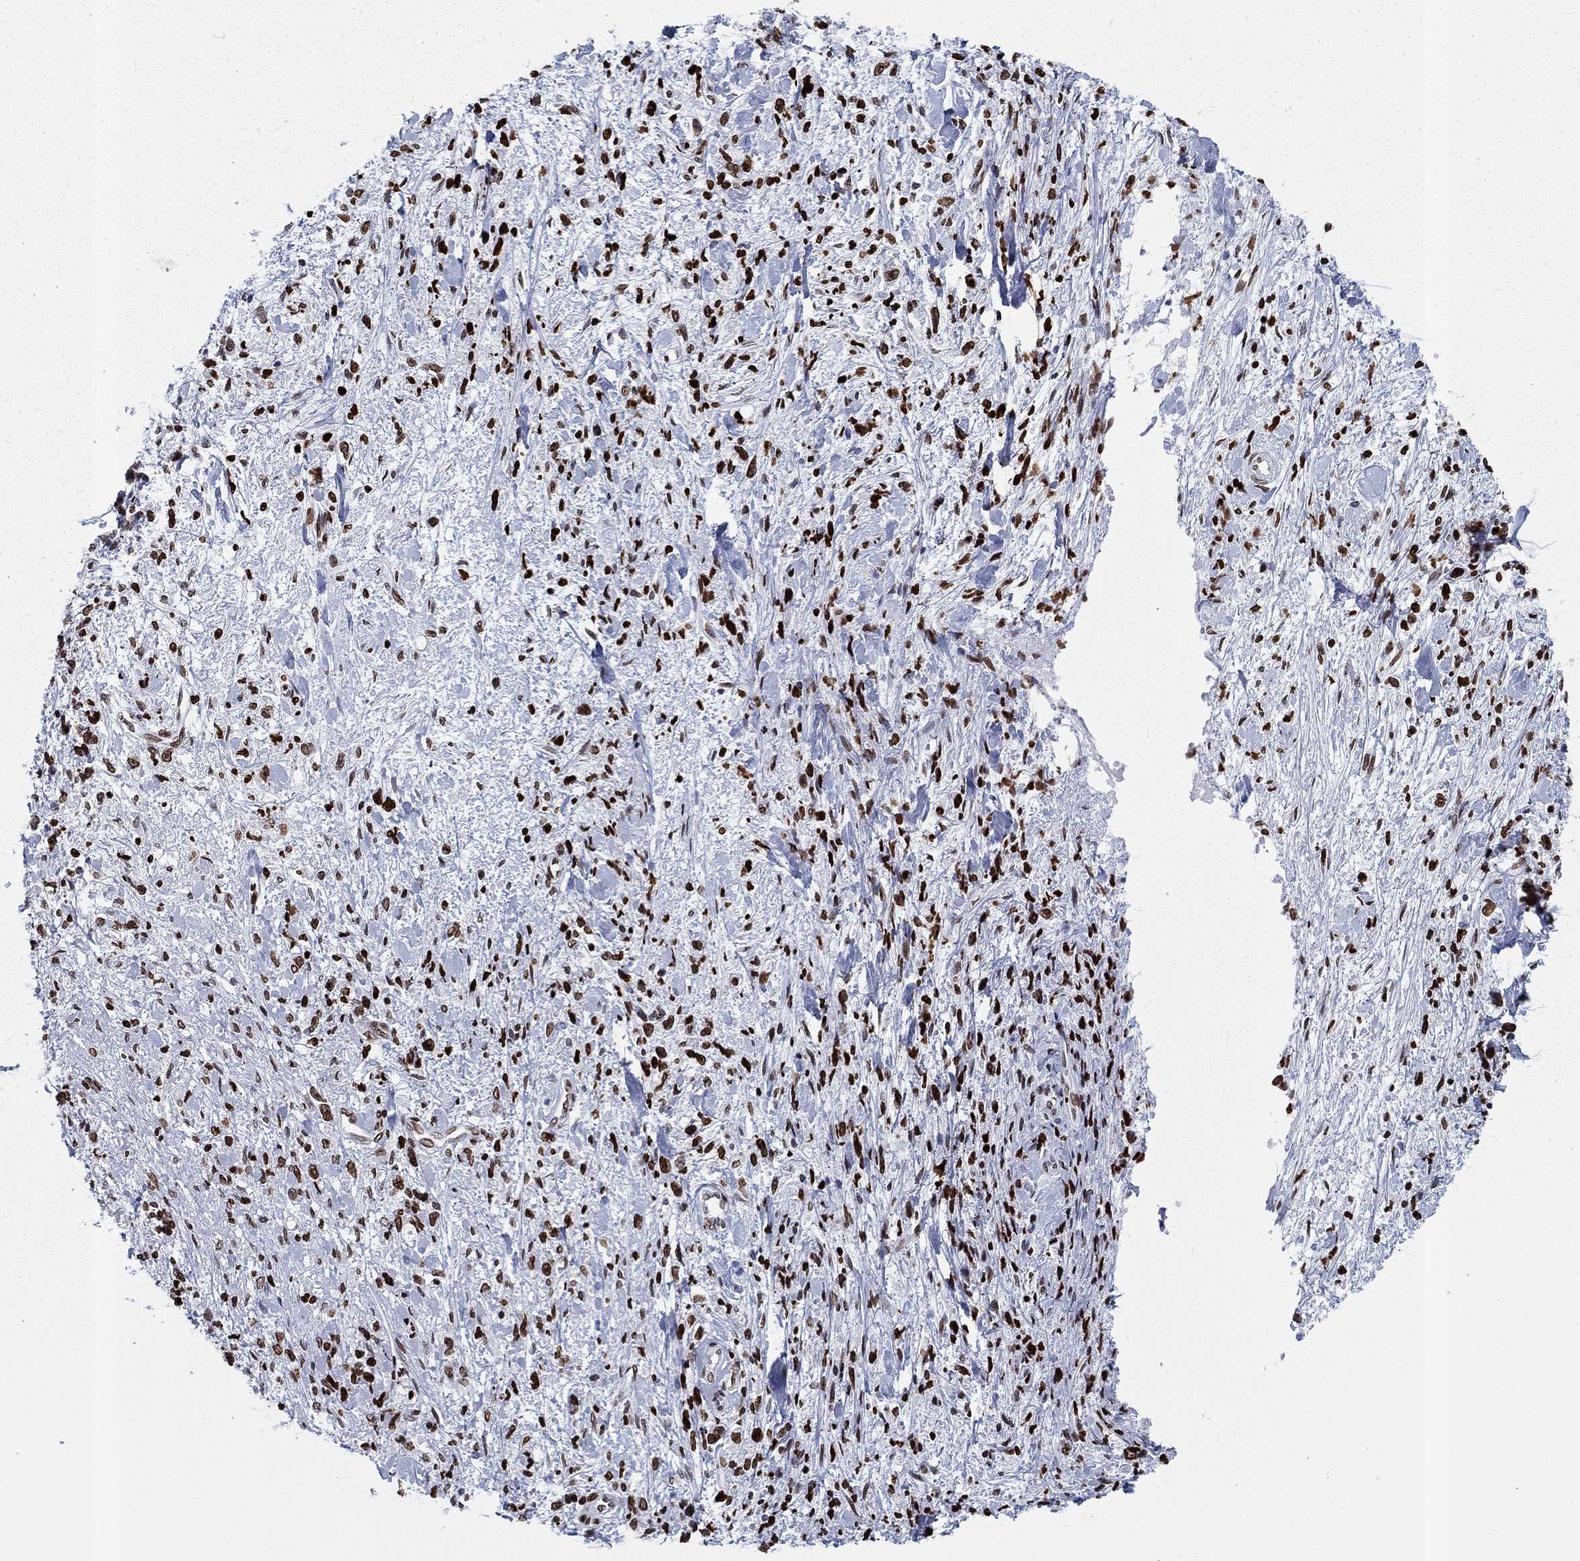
{"staining": {"intensity": "strong", "quantity": ">75%", "location": "nuclear"}, "tissue": "stomach cancer", "cell_type": "Tumor cells", "image_type": "cancer", "snomed": [{"axis": "morphology", "description": "Adenocarcinoma, NOS"}, {"axis": "topography", "description": "Stomach"}], "caption": "An IHC histopathology image of neoplastic tissue is shown. Protein staining in brown shows strong nuclear positivity in stomach cancer within tumor cells.", "gene": "H1-5", "patient": {"sex": "female", "age": 59}}